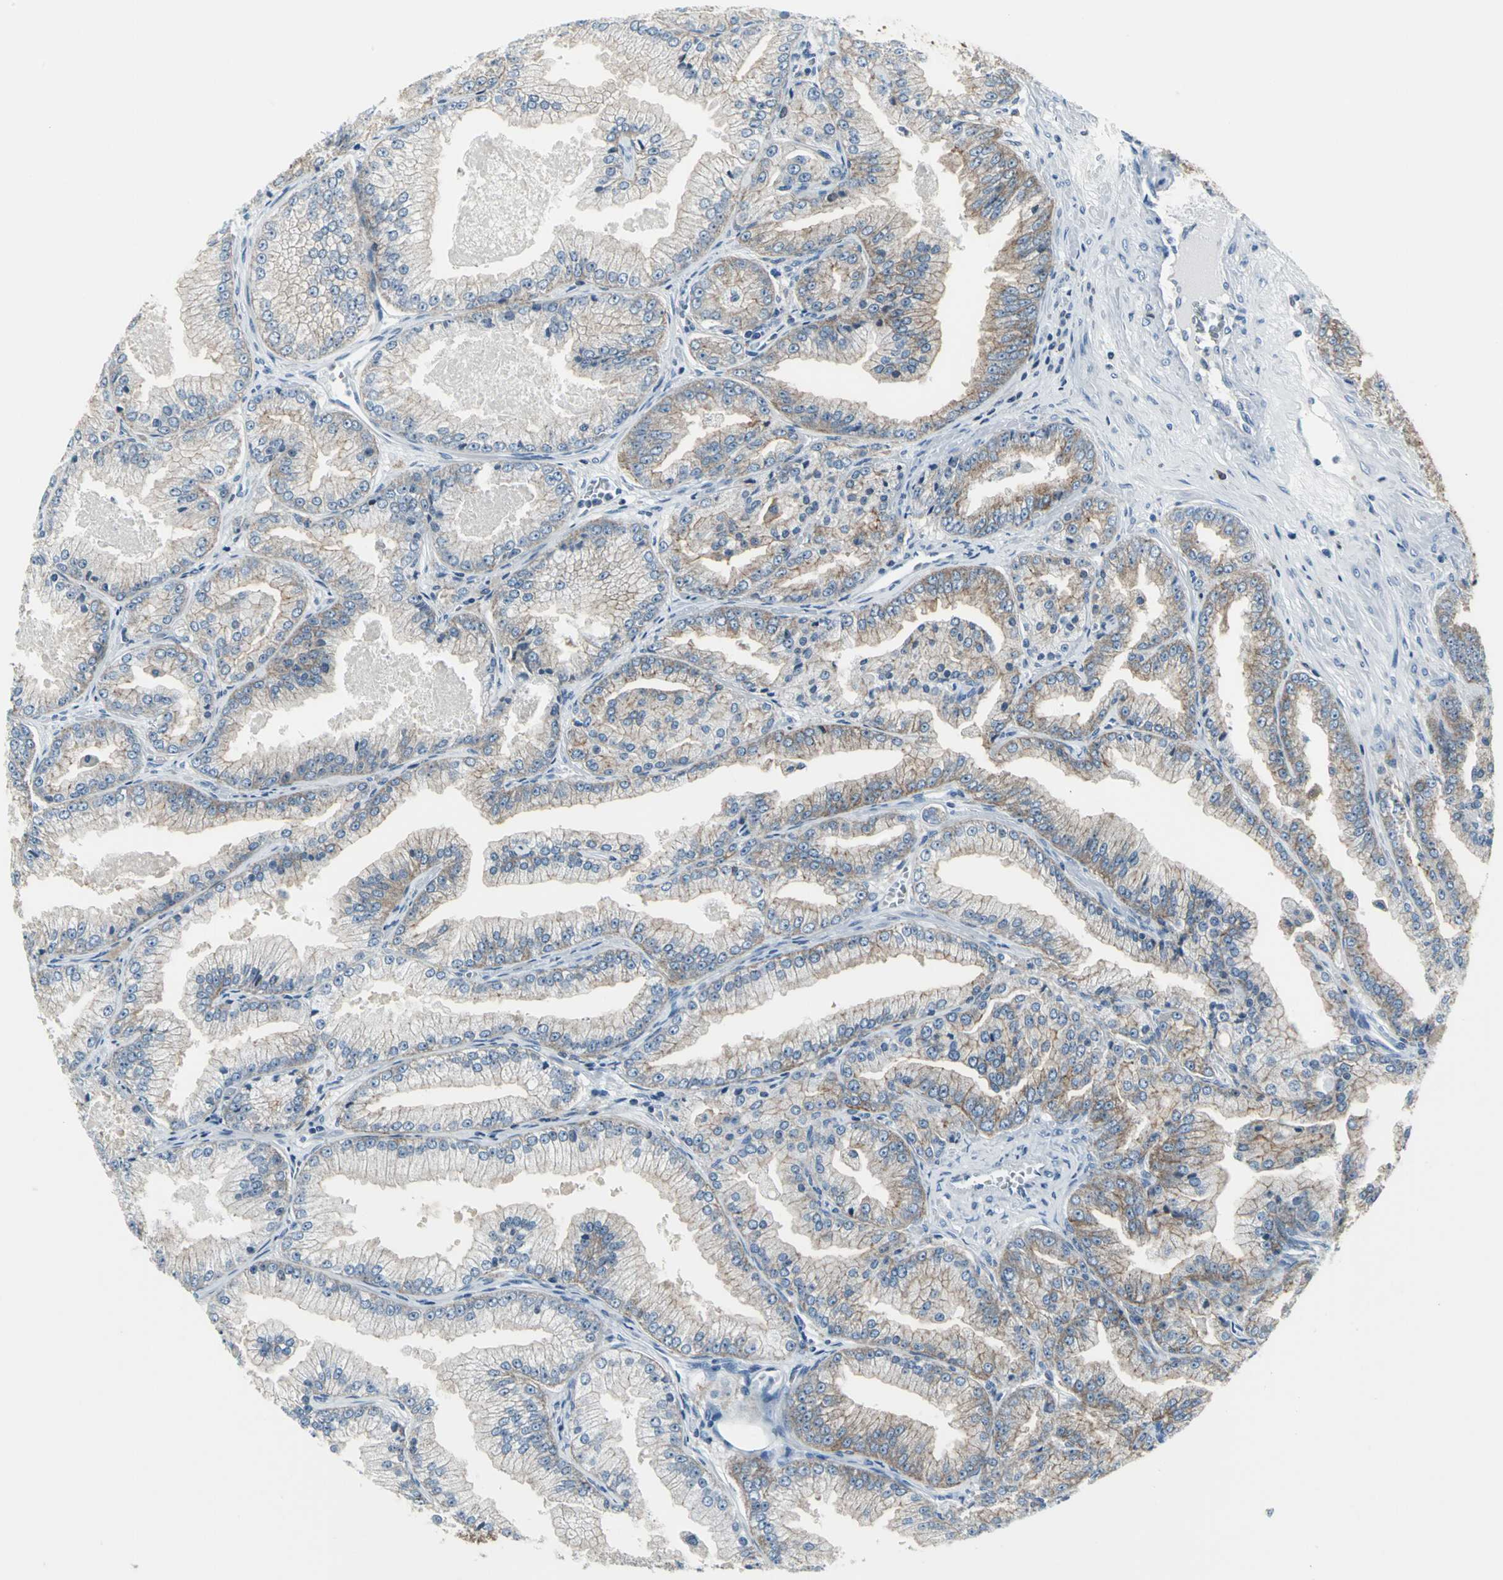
{"staining": {"intensity": "moderate", "quantity": ">75%", "location": "cytoplasmic/membranous"}, "tissue": "prostate cancer", "cell_type": "Tumor cells", "image_type": "cancer", "snomed": [{"axis": "morphology", "description": "Adenocarcinoma, High grade"}, {"axis": "topography", "description": "Prostate"}], "caption": "Tumor cells display medium levels of moderate cytoplasmic/membranous positivity in about >75% of cells in prostate cancer.", "gene": "IQGAP2", "patient": {"sex": "male", "age": 61}}